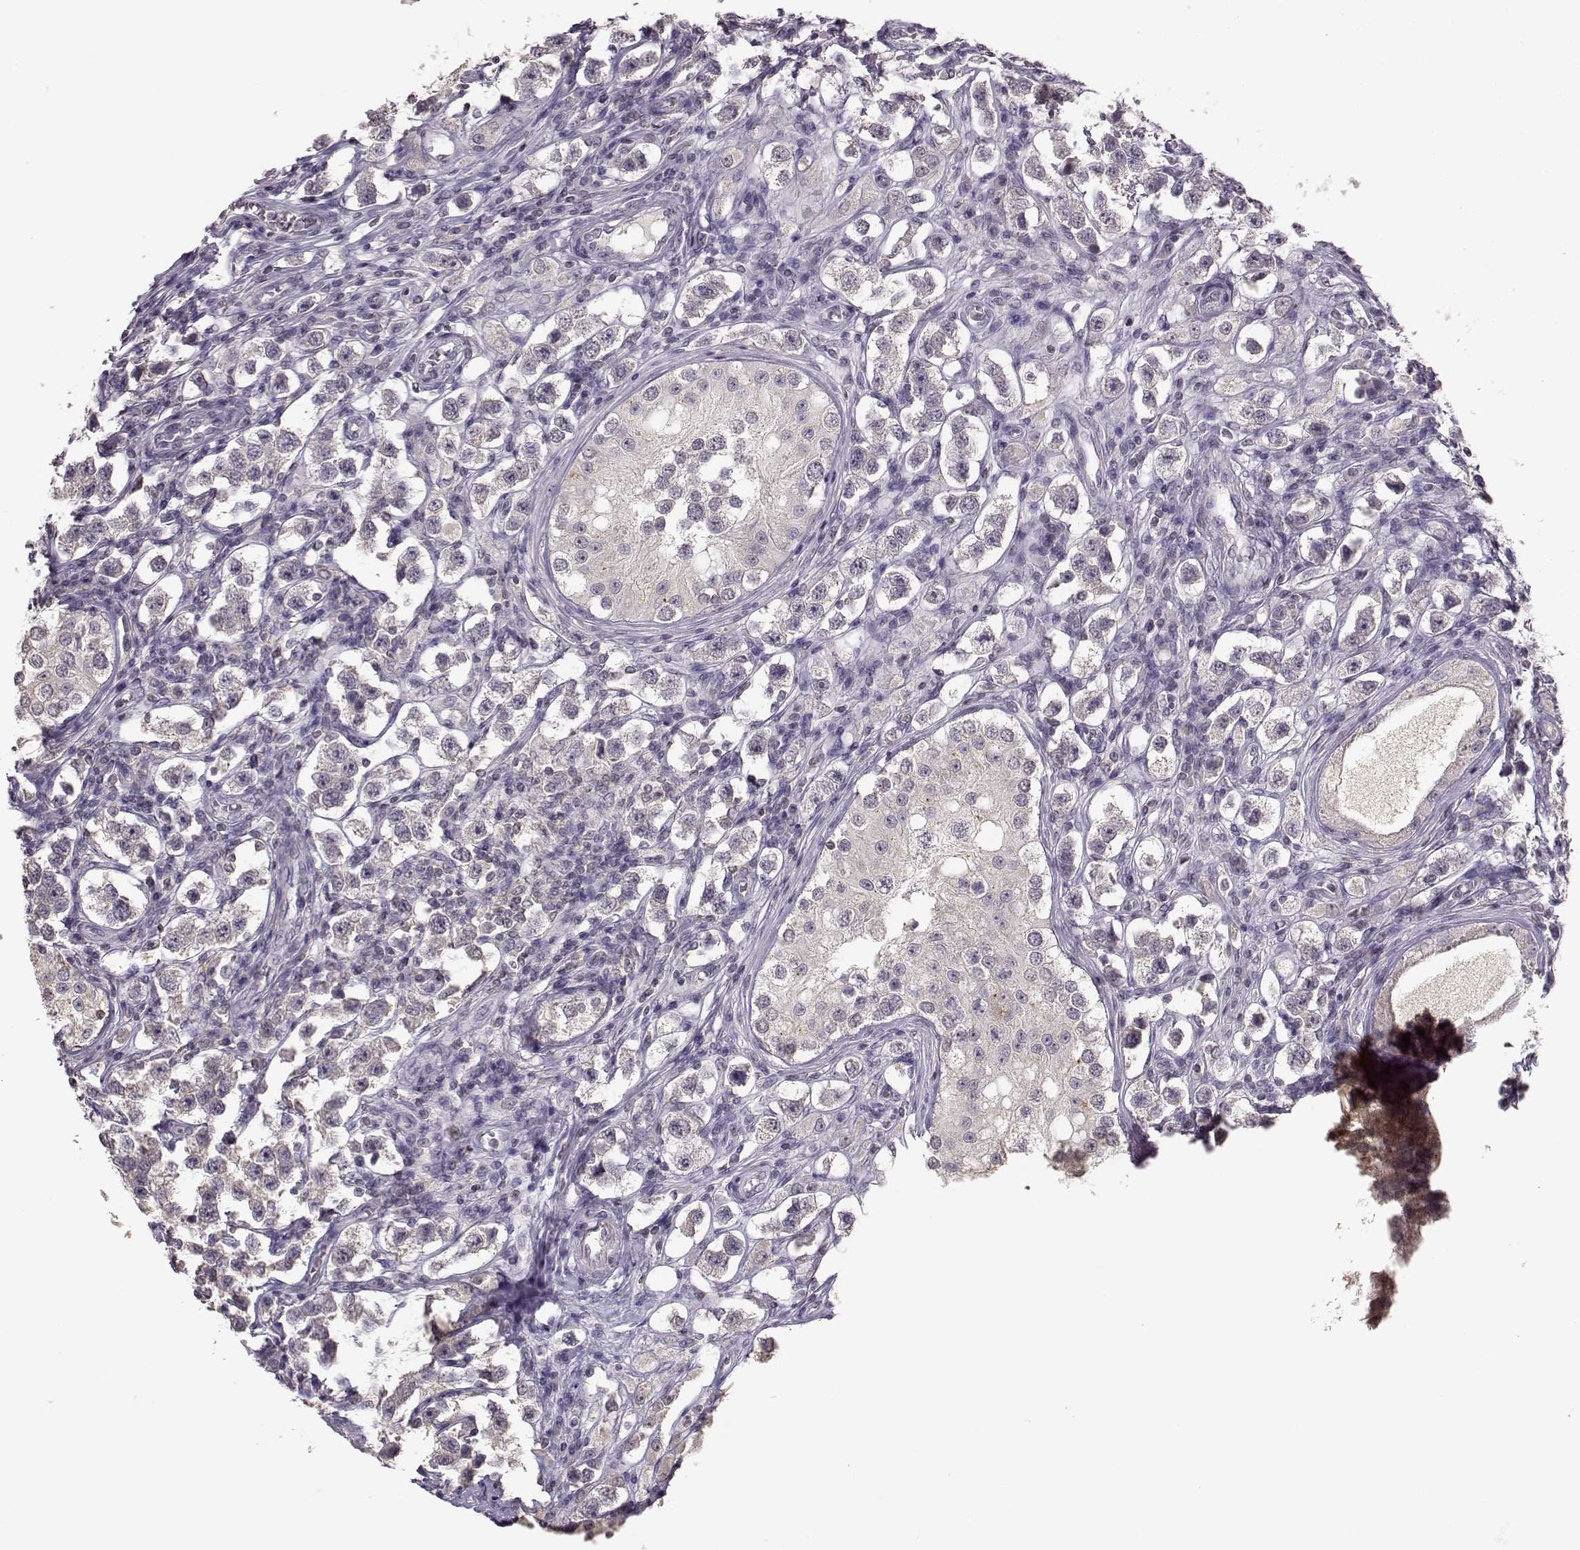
{"staining": {"intensity": "negative", "quantity": "none", "location": "none"}, "tissue": "testis cancer", "cell_type": "Tumor cells", "image_type": "cancer", "snomed": [{"axis": "morphology", "description": "Seminoma, NOS"}, {"axis": "topography", "description": "Testis"}], "caption": "Tumor cells show no significant protein staining in testis seminoma.", "gene": "UROC1", "patient": {"sex": "male", "age": 37}}